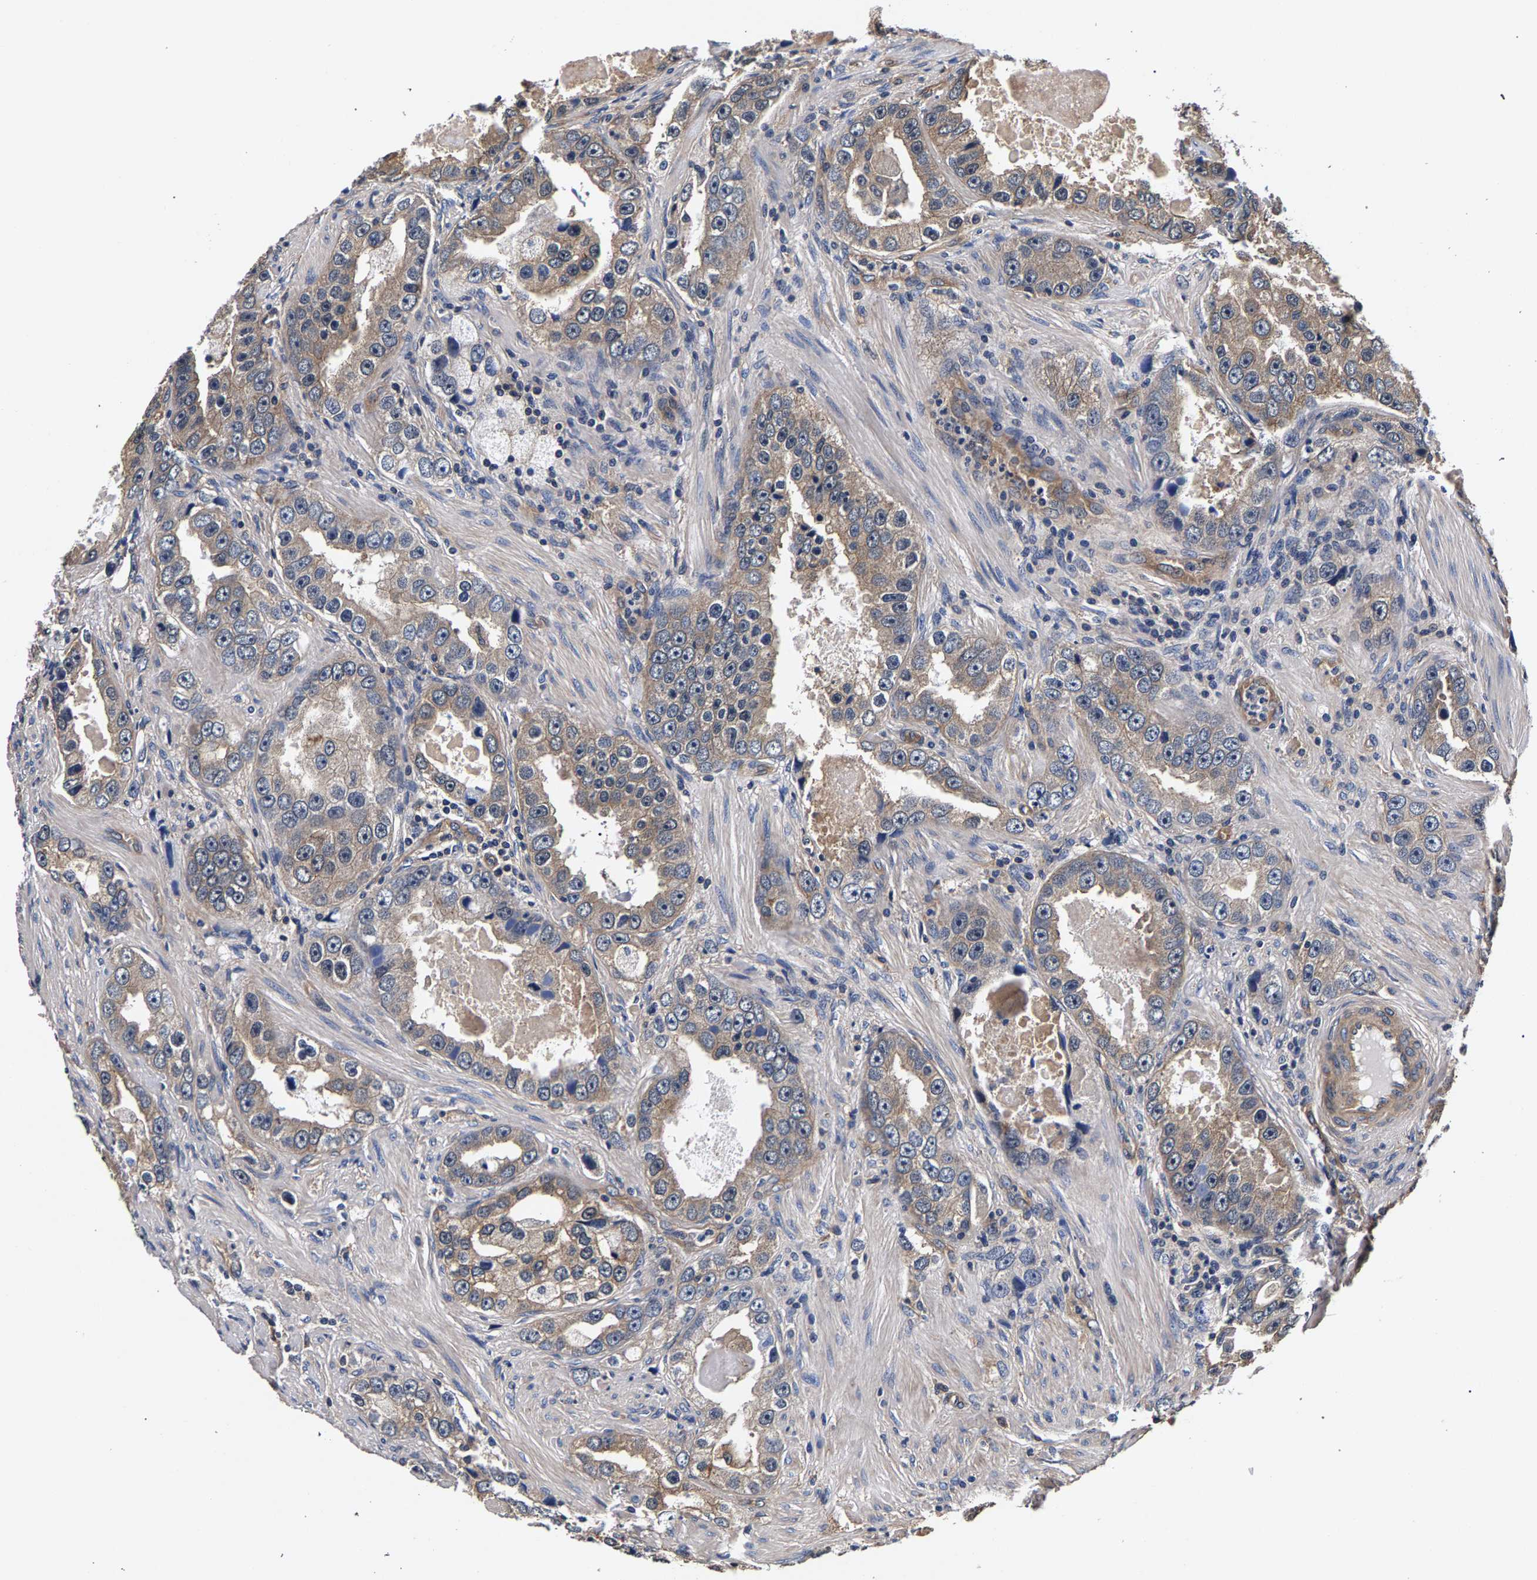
{"staining": {"intensity": "weak", "quantity": ">75%", "location": "cytoplasmic/membranous"}, "tissue": "prostate cancer", "cell_type": "Tumor cells", "image_type": "cancer", "snomed": [{"axis": "morphology", "description": "Adenocarcinoma, High grade"}, {"axis": "topography", "description": "Prostate"}], "caption": "Tumor cells demonstrate weak cytoplasmic/membranous positivity in about >75% of cells in adenocarcinoma (high-grade) (prostate).", "gene": "MARCHF7", "patient": {"sex": "male", "age": 63}}